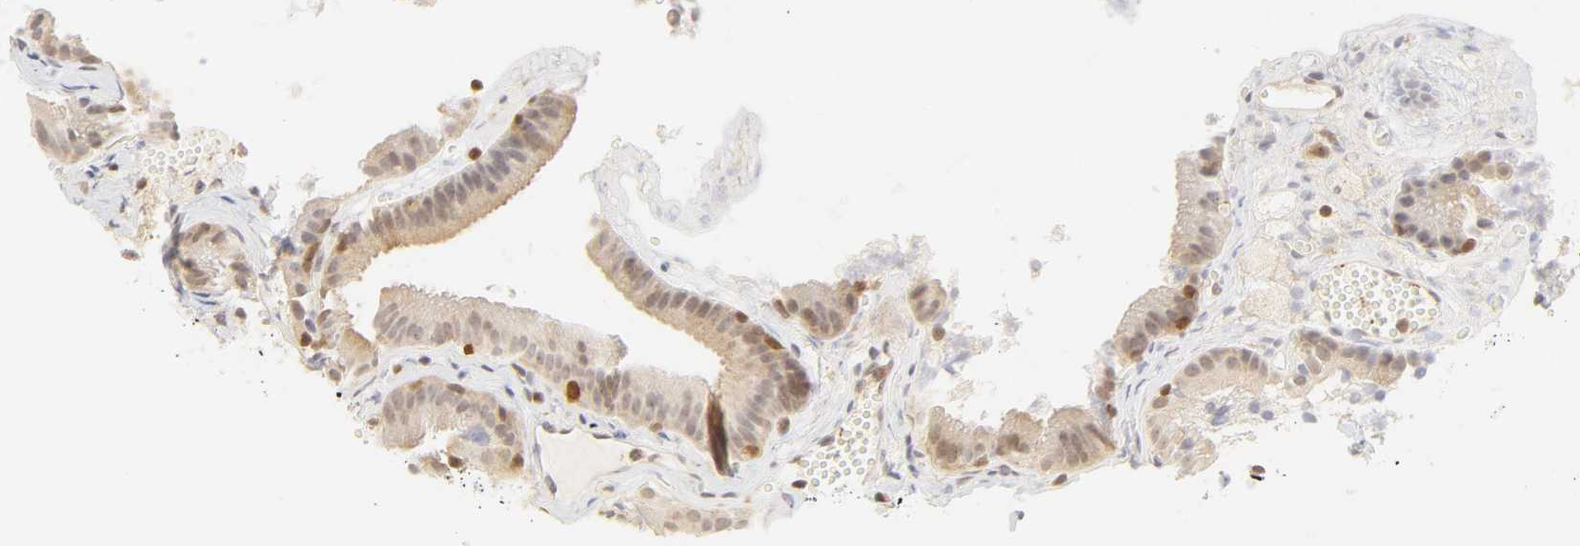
{"staining": {"intensity": "moderate", "quantity": "25%-75%", "location": "cytoplasmic/membranous"}, "tissue": "gallbladder", "cell_type": "Glandular cells", "image_type": "normal", "snomed": [{"axis": "morphology", "description": "Normal tissue, NOS"}, {"axis": "topography", "description": "Gallbladder"}], "caption": "An image of gallbladder stained for a protein exhibits moderate cytoplasmic/membranous brown staining in glandular cells.", "gene": "KIF2A", "patient": {"sex": "female", "age": 24}}